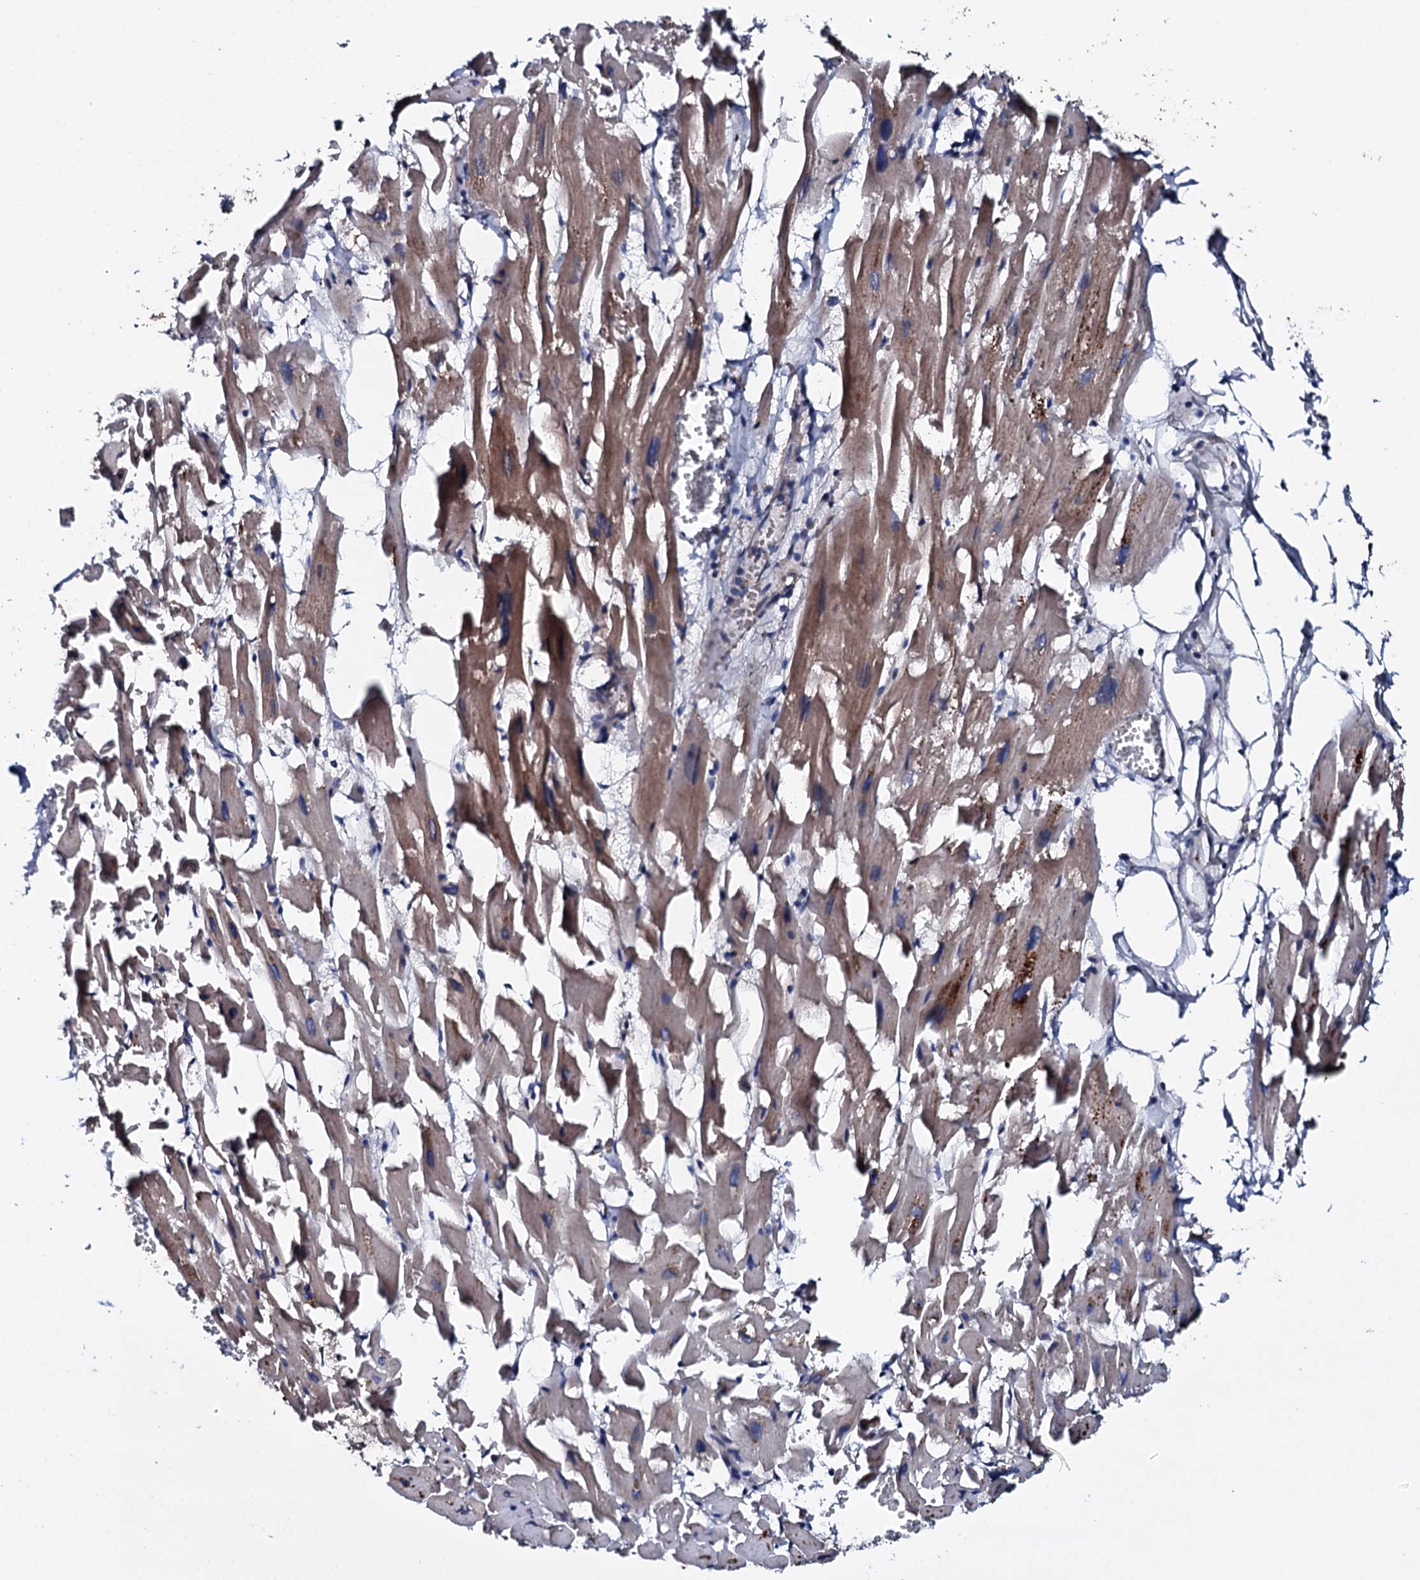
{"staining": {"intensity": "moderate", "quantity": "25%-75%", "location": "cytoplasmic/membranous"}, "tissue": "heart muscle", "cell_type": "Cardiomyocytes", "image_type": "normal", "snomed": [{"axis": "morphology", "description": "Normal tissue, NOS"}, {"axis": "topography", "description": "Heart"}], "caption": "Immunohistochemical staining of unremarkable heart muscle displays medium levels of moderate cytoplasmic/membranous positivity in about 25%-75% of cardiomyocytes. Using DAB (3,3'-diaminobenzidine) (brown) and hematoxylin (blue) stains, captured at high magnification using brightfield microscopy.", "gene": "NEK1", "patient": {"sex": "female", "age": 64}}